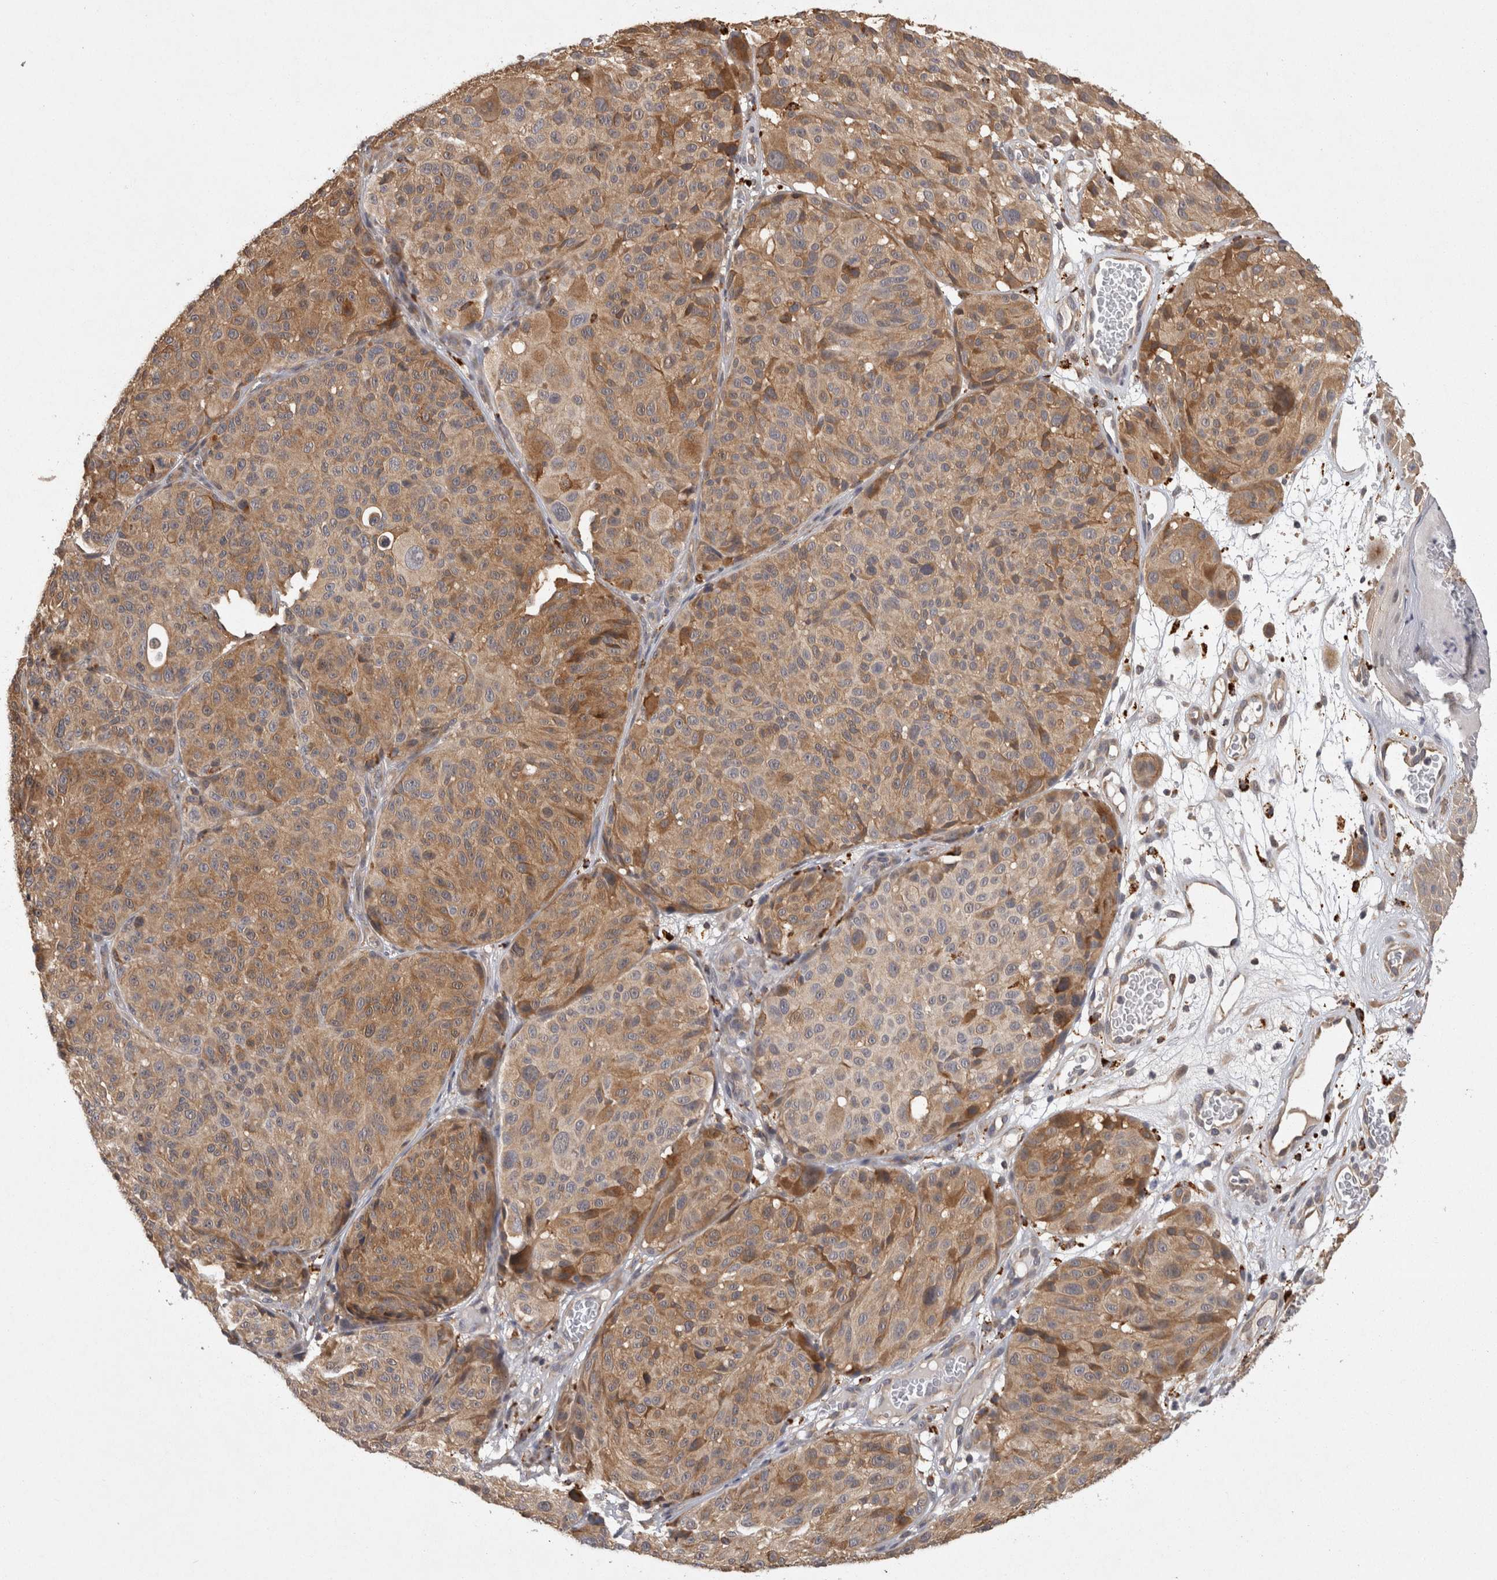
{"staining": {"intensity": "moderate", "quantity": ">75%", "location": "cytoplasmic/membranous"}, "tissue": "melanoma", "cell_type": "Tumor cells", "image_type": "cancer", "snomed": [{"axis": "morphology", "description": "Malignant melanoma, NOS"}, {"axis": "topography", "description": "Skin"}], "caption": "The image shows a brown stain indicating the presence of a protein in the cytoplasmic/membranous of tumor cells in melanoma. The protein of interest is stained brown, and the nuclei are stained in blue (DAB (3,3'-diaminobenzidine) IHC with brightfield microscopy, high magnification).", "gene": "ACAT2", "patient": {"sex": "male", "age": 83}}